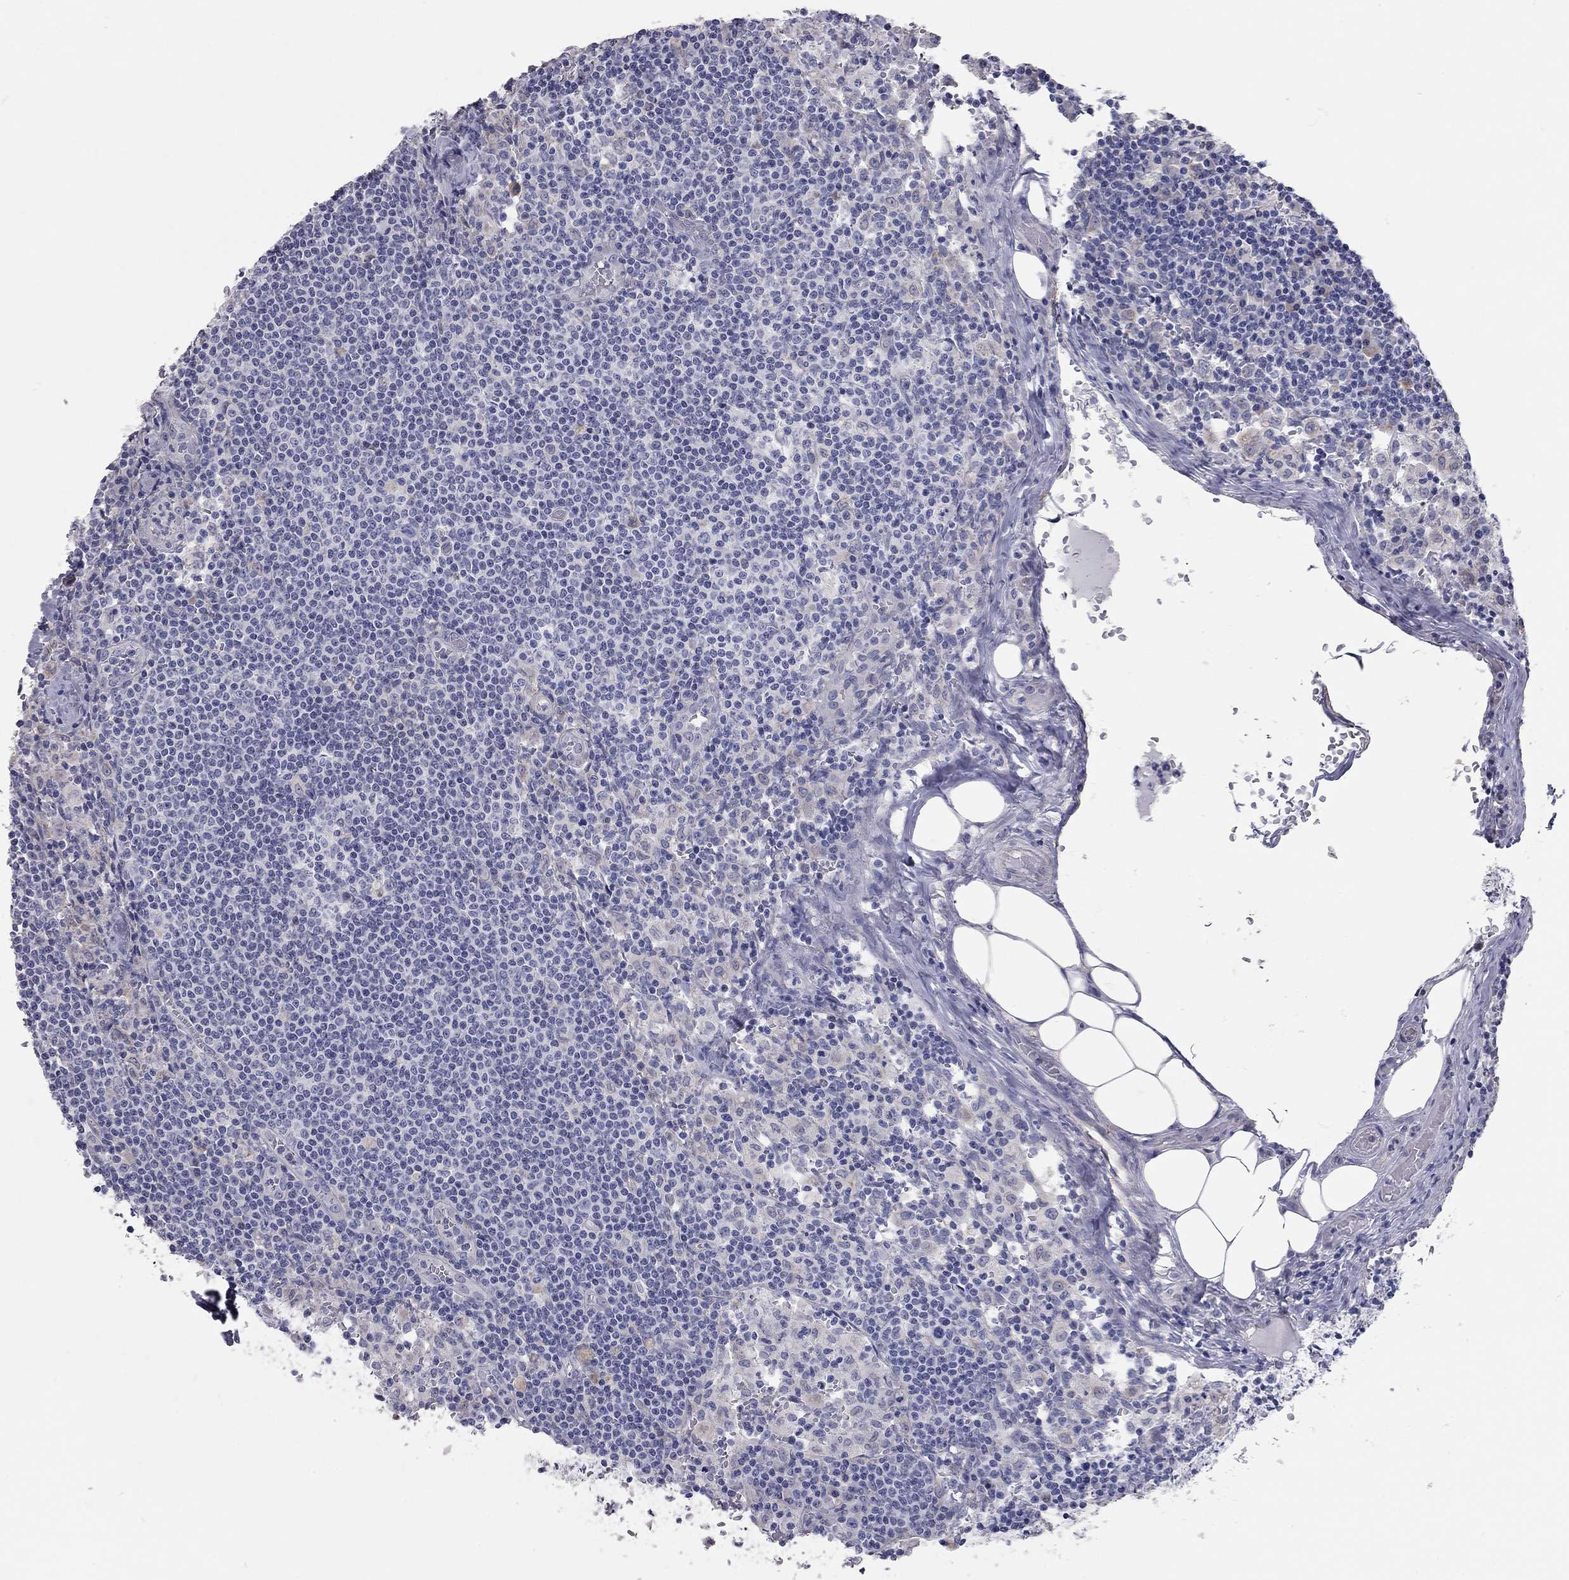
{"staining": {"intensity": "negative", "quantity": "none", "location": "none"}, "tissue": "lymph node", "cell_type": "Germinal center cells", "image_type": "normal", "snomed": [{"axis": "morphology", "description": "Normal tissue, NOS"}, {"axis": "topography", "description": "Lymph node"}], "caption": "An immunohistochemistry (IHC) histopathology image of normal lymph node is shown. There is no staining in germinal center cells of lymph node.", "gene": "XAGE2", "patient": {"sex": "male", "age": 62}}